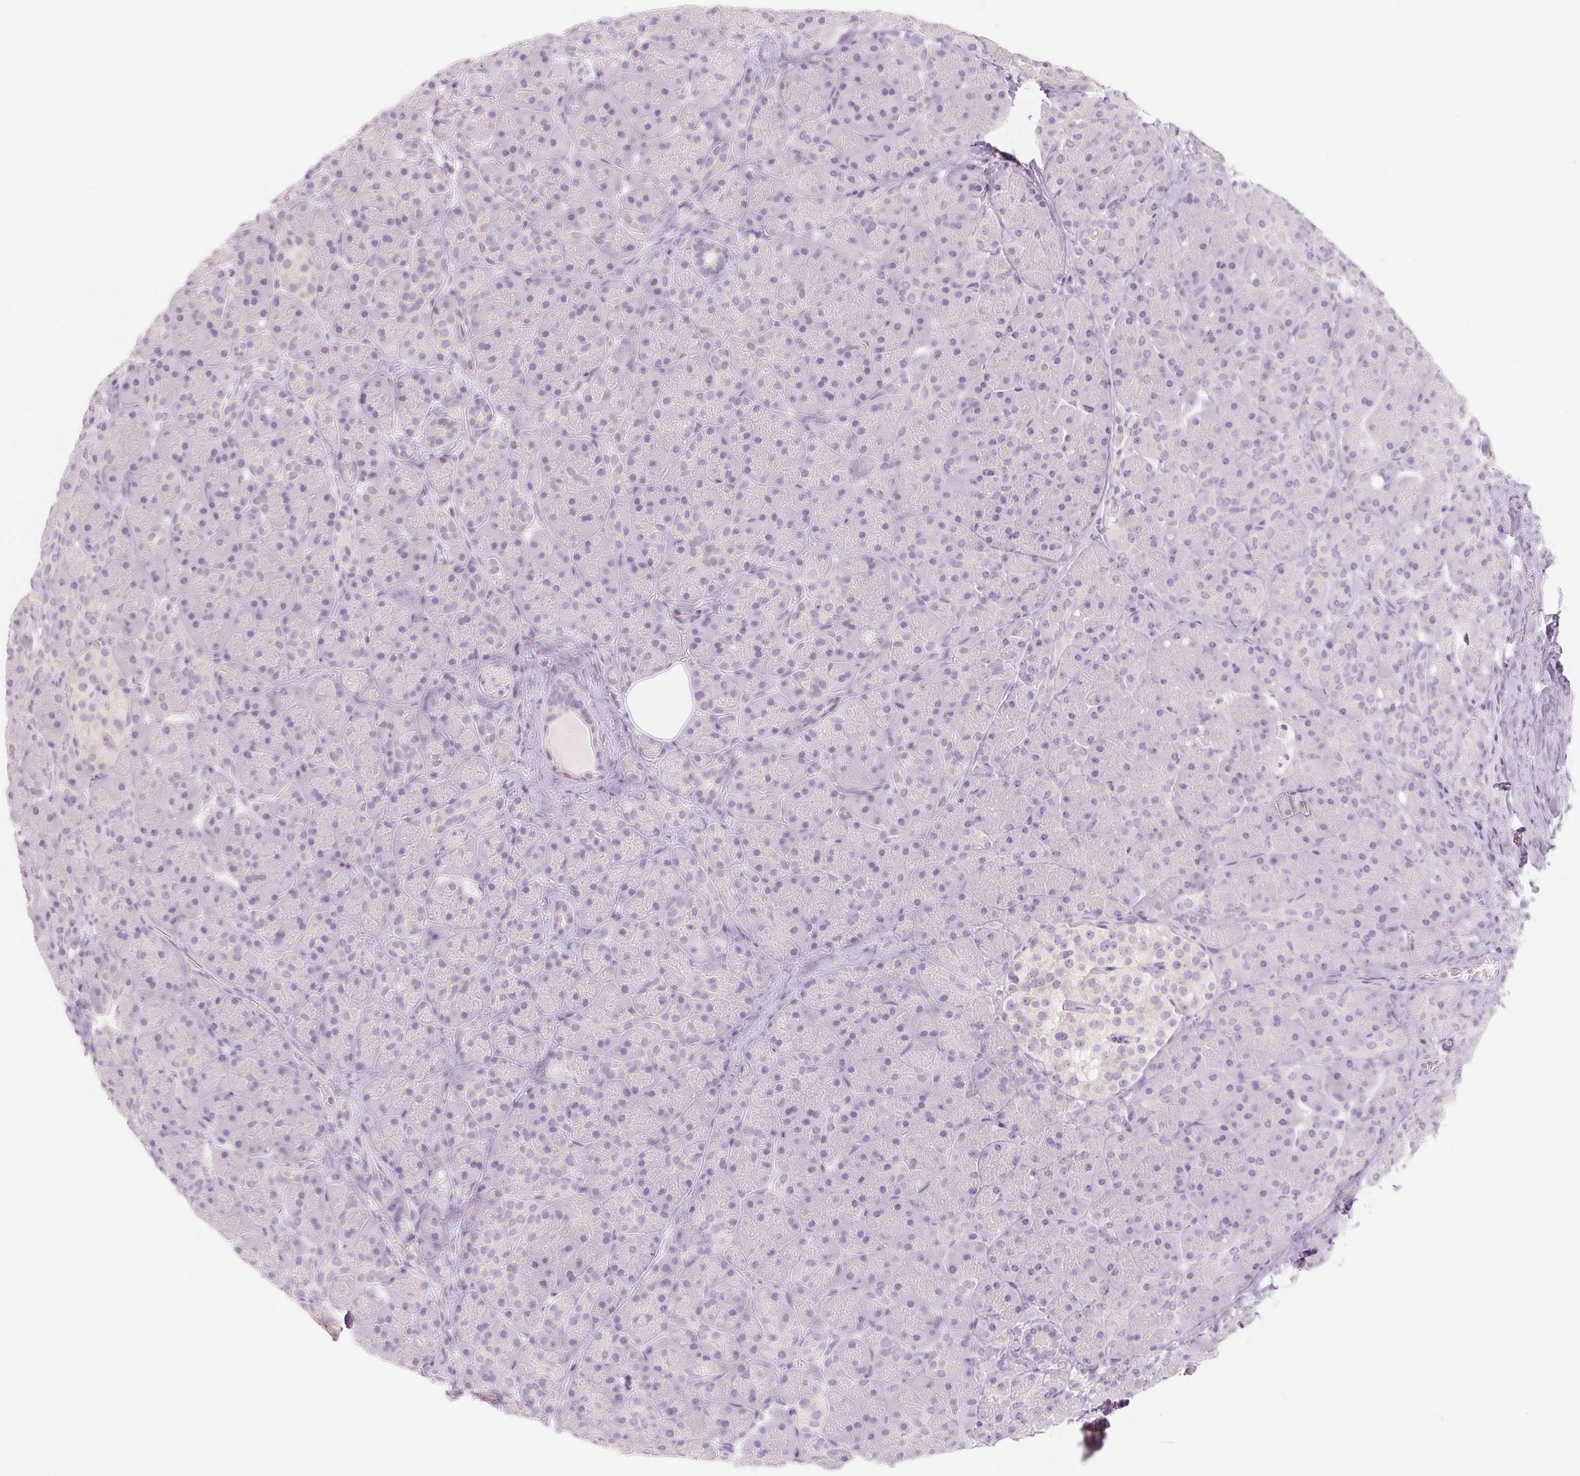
{"staining": {"intensity": "negative", "quantity": "none", "location": "none"}, "tissue": "pancreas", "cell_type": "Exocrine glandular cells", "image_type": "normal", "snomed": [{"axis": "morphology", "description": "Normal tissue, NOS"}, {"axis": "topography", "description": "Pancreas"}], "caption": "Immunohistochemistry micrograph of normal pancreas: pancreas stained with DAB exhibits no significant protein expression in exocrine glandular cells. (DAB IHC, high magnification).", "gene": "POU1F1", "patient": {"sex": "male", "age": 55}}